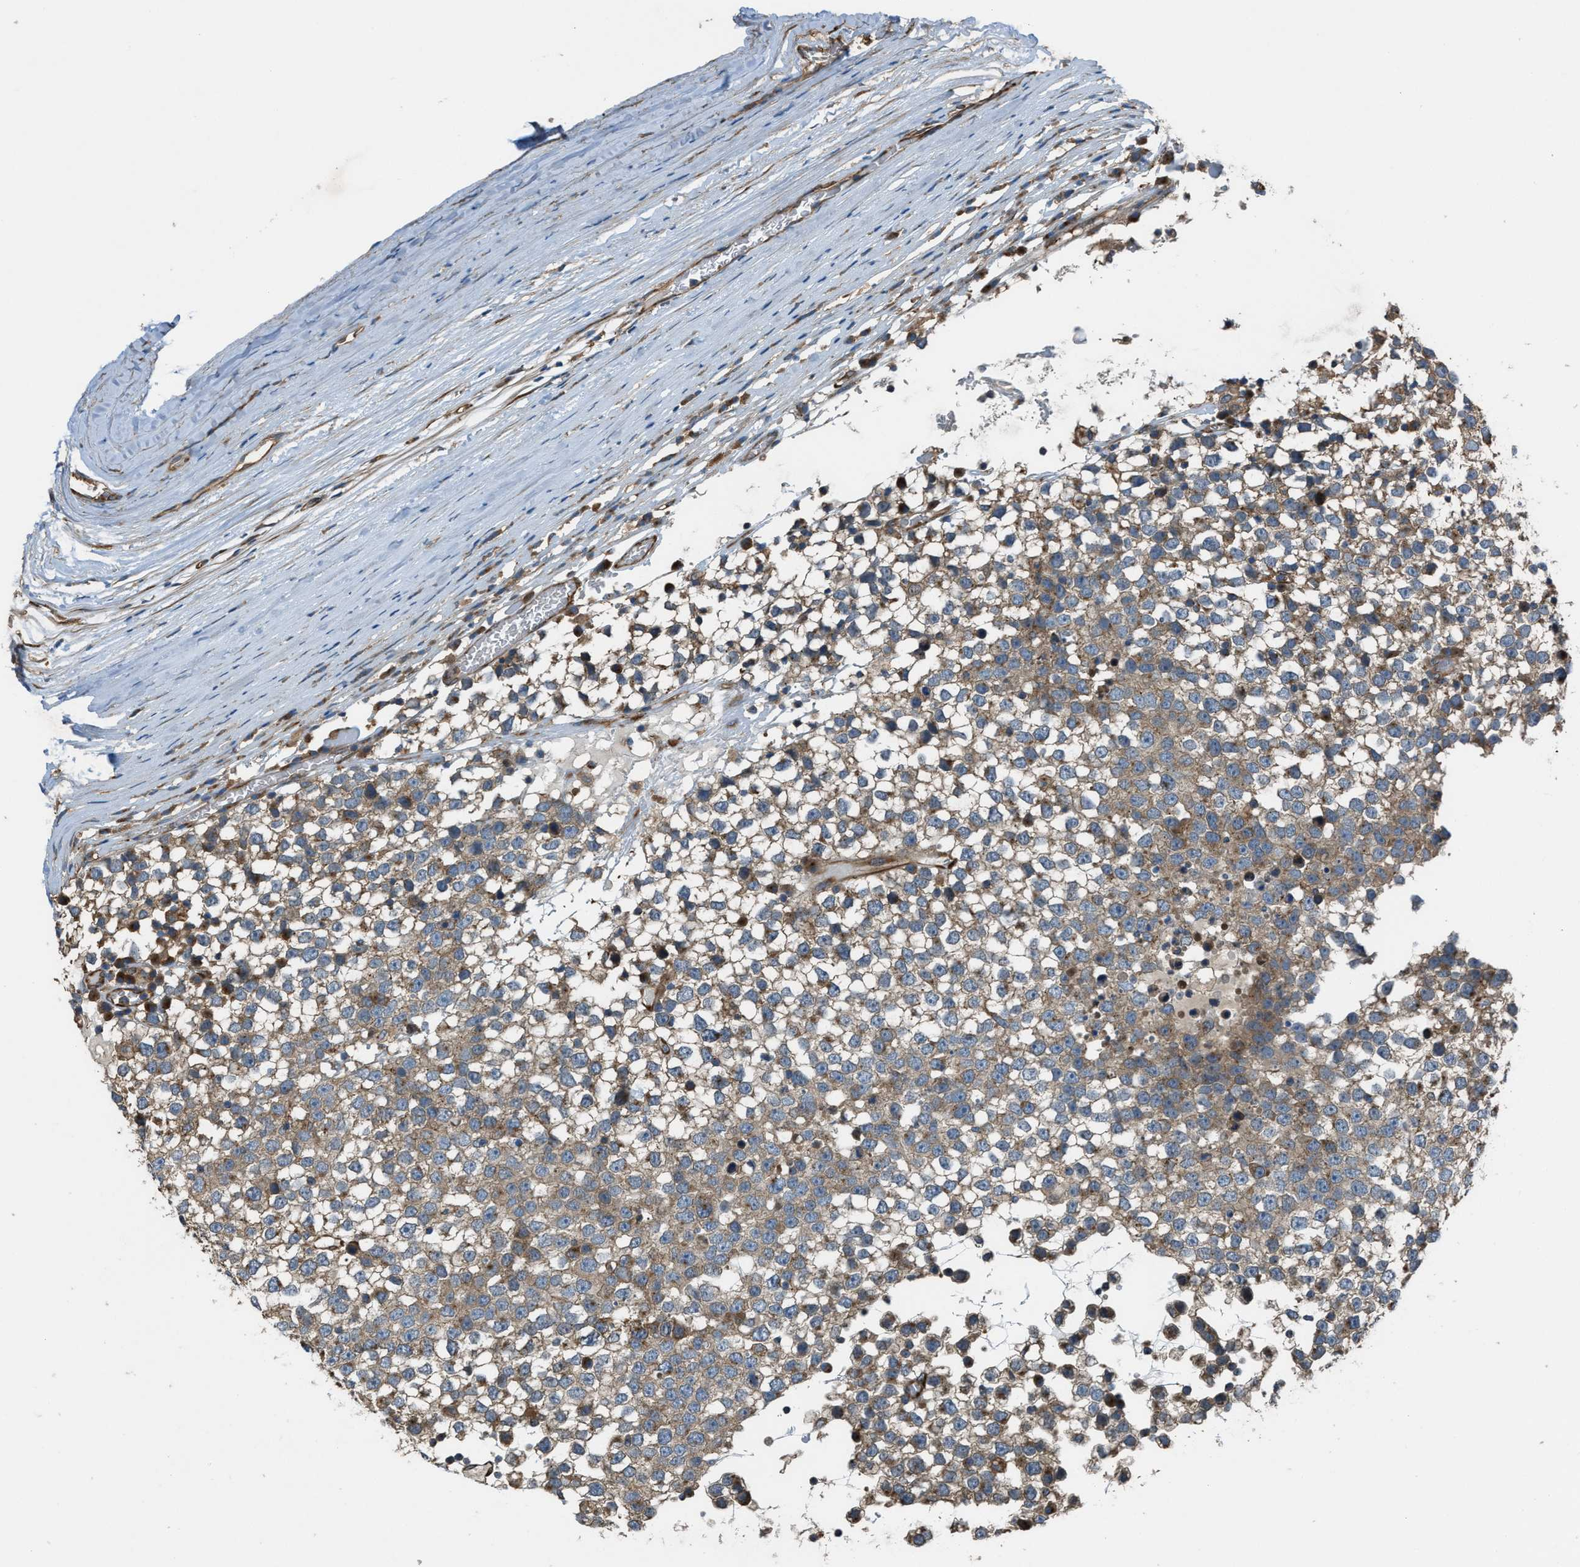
{"staining": {"intensity": "moderate", "quantity": ">75%", "location": "cytoplasmic/membranous"}, "tissue": "testis cancer", "cell_type": "Tumor cells", "image_type": "cancer", "snomed": [{"axis": "morphology", "description": "Seminoma, NOS"}, {"axis": "topography", "description": "Testis"}], "caption": "Seminoma (testis) was stained to show a protein in brown. There is medium levels of moderate cytoplasmic/membranous expression in about >75% of tumor cells.", "gene": "TRPC1", "patient": {"sex": "male", "age": 65}}